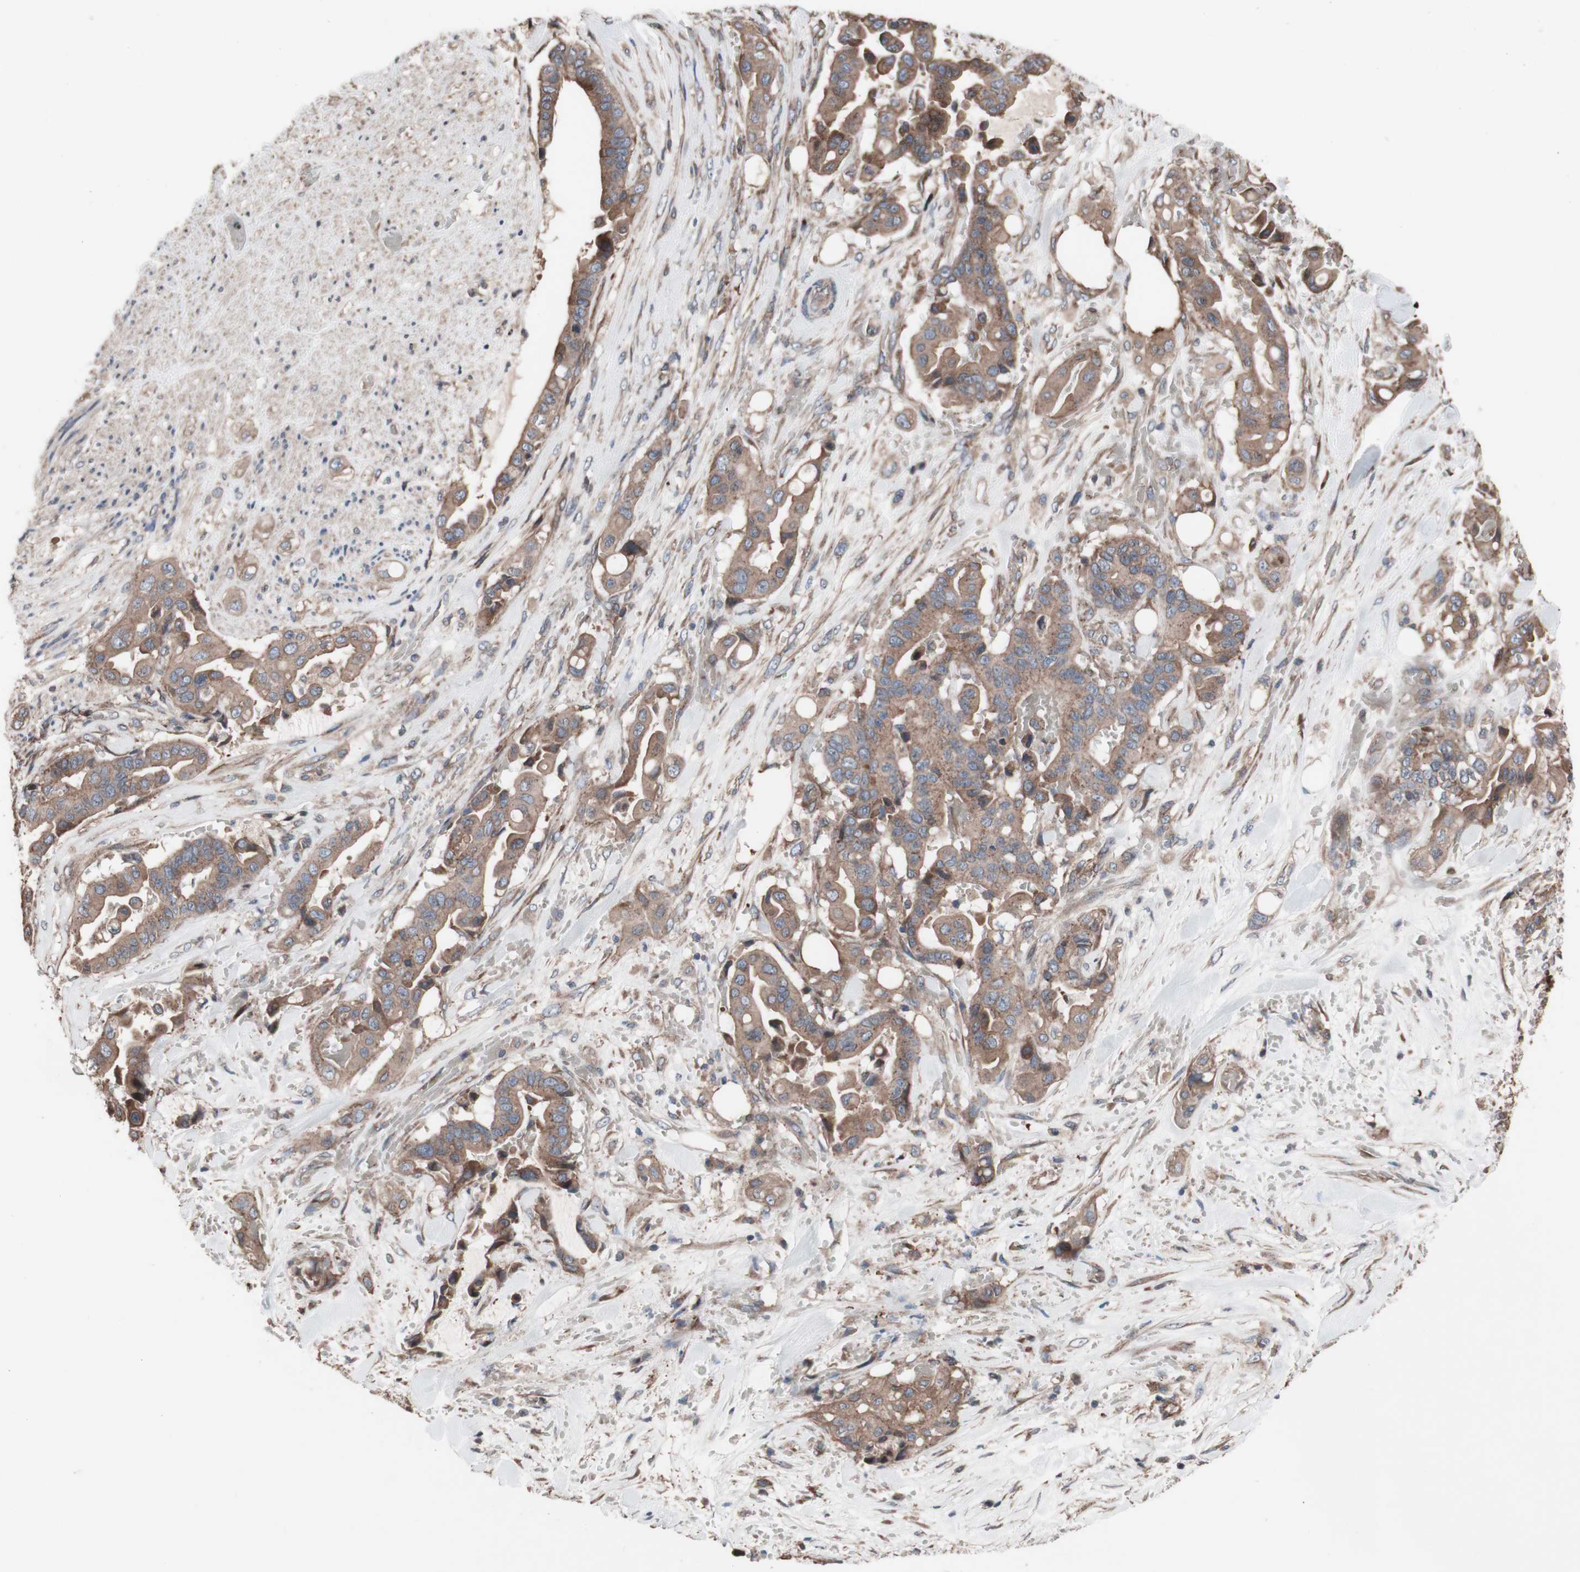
{"staining": {"intensity": "moderate", "quantity": ">75%", "location": "cytoplasmic/membranous"}, "tissue": "liver cancer", "cell_type": "Tumor cells", "image_type": "cancer", "snomed": [{"axis": "morphology", "description": "Cholangiocarcinoma"}, {"axis": "topography", "description": "Liver"}], "caption": "Liver cholangiocarcinoma tissue demonstrates moderate cytoplasmic/membranous staining in about >75% of tumor cells, visualized by immunohistochemistry.", "gene": "COPB1", "patient": {"sex": "female", "age": 61}}